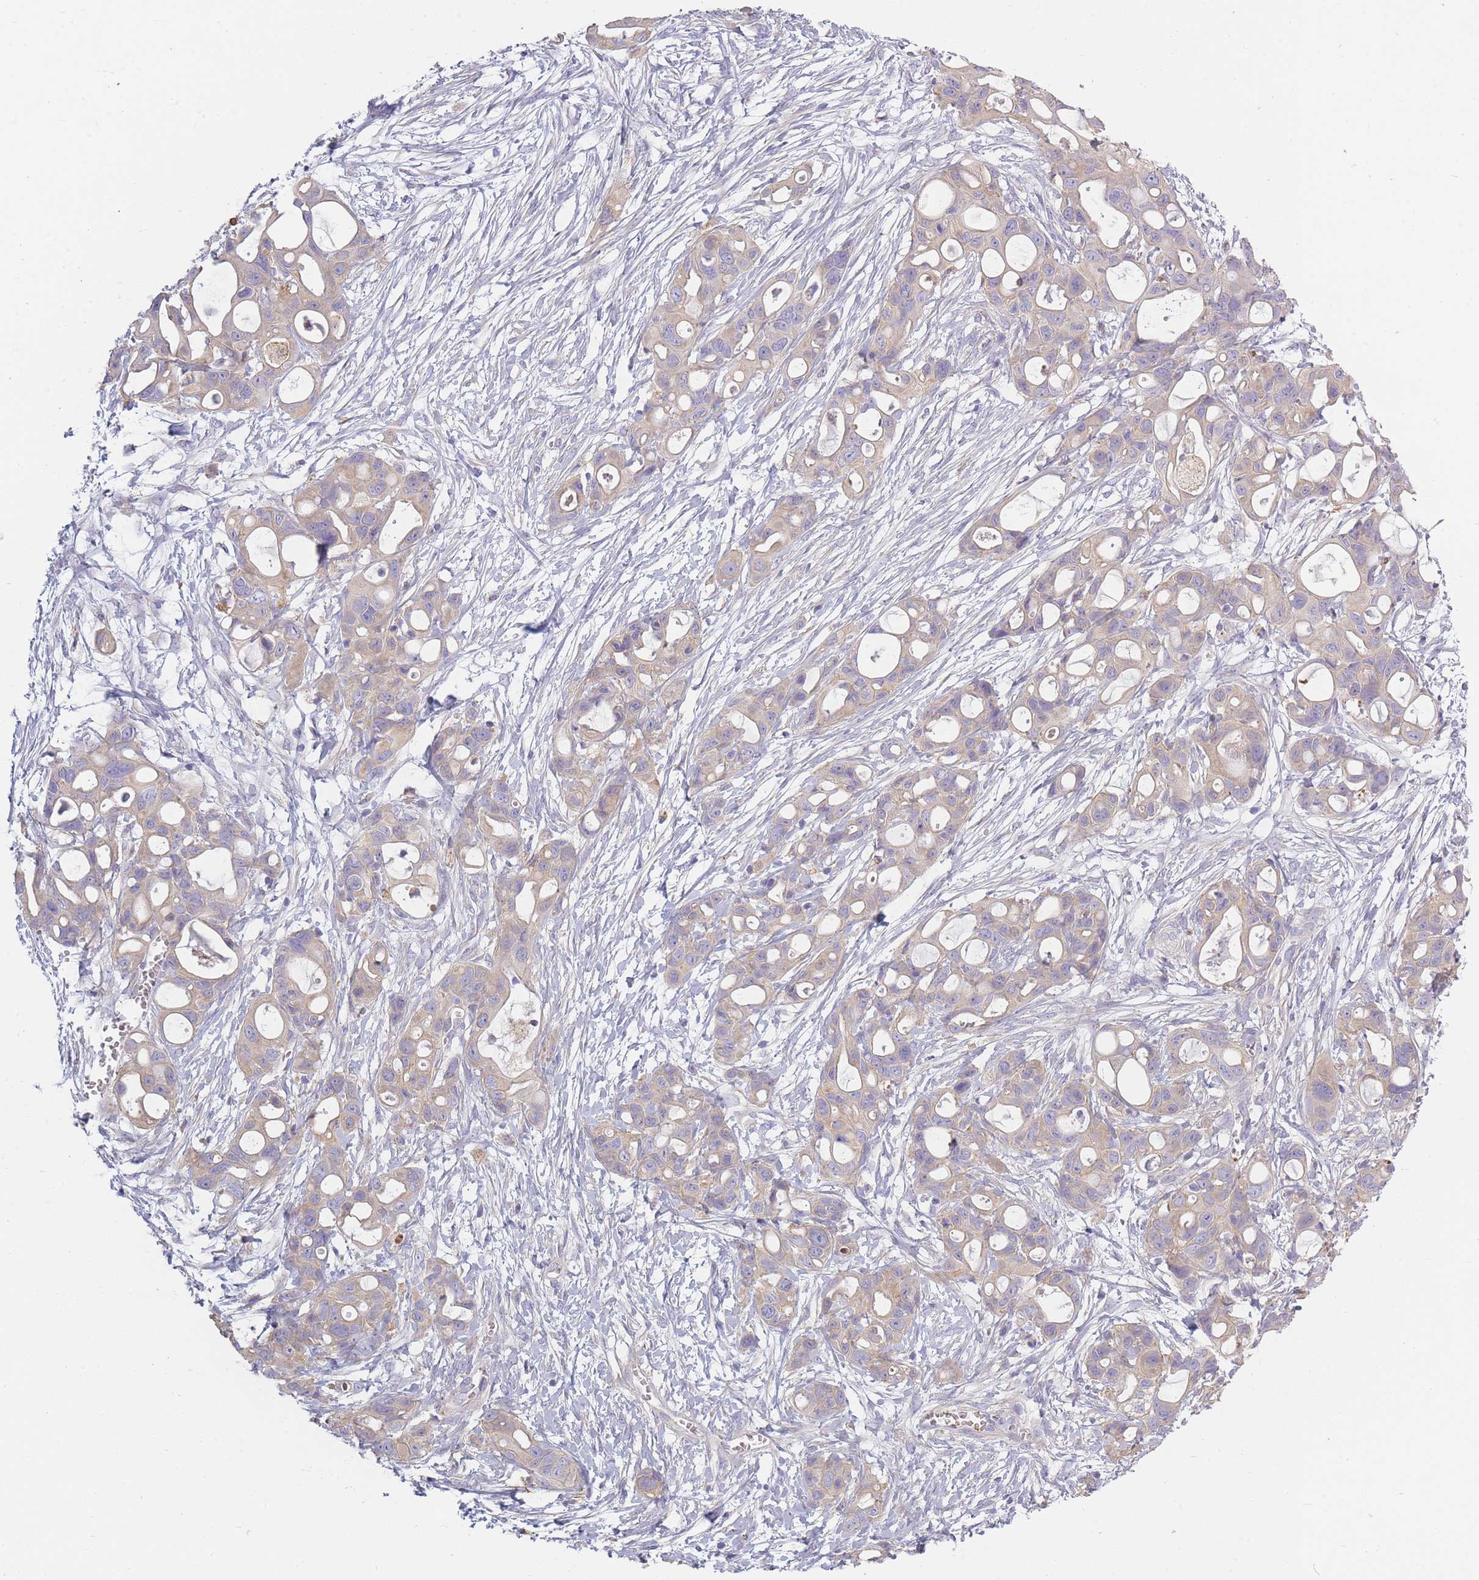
{"staining": {"intensity": "weak", "quantity": "25%-75%", "location": "cytoplasmic/membranous"}, "tissue": "ovarian cancer", "cell_type": "Tumor cells", "image_type": "cancer", "snomed": [{"axis": "morphology", "description": "Cystadenocarcinoma, mucinous, NOS"}, {"axis": "topography", "description": "Ovary"}], "caption": "This photomicrograph displays mucinous cystadenocarcinoma (ovarian) stained with immunohistochemistry to label a protein in brown. The cytoplasmic/membranous of tumor cells show weak positivity for the protein. Nuclei are counter-stained blue.", "gene": "AP3M2", "patient": {"sex": "female", "age": 70}}